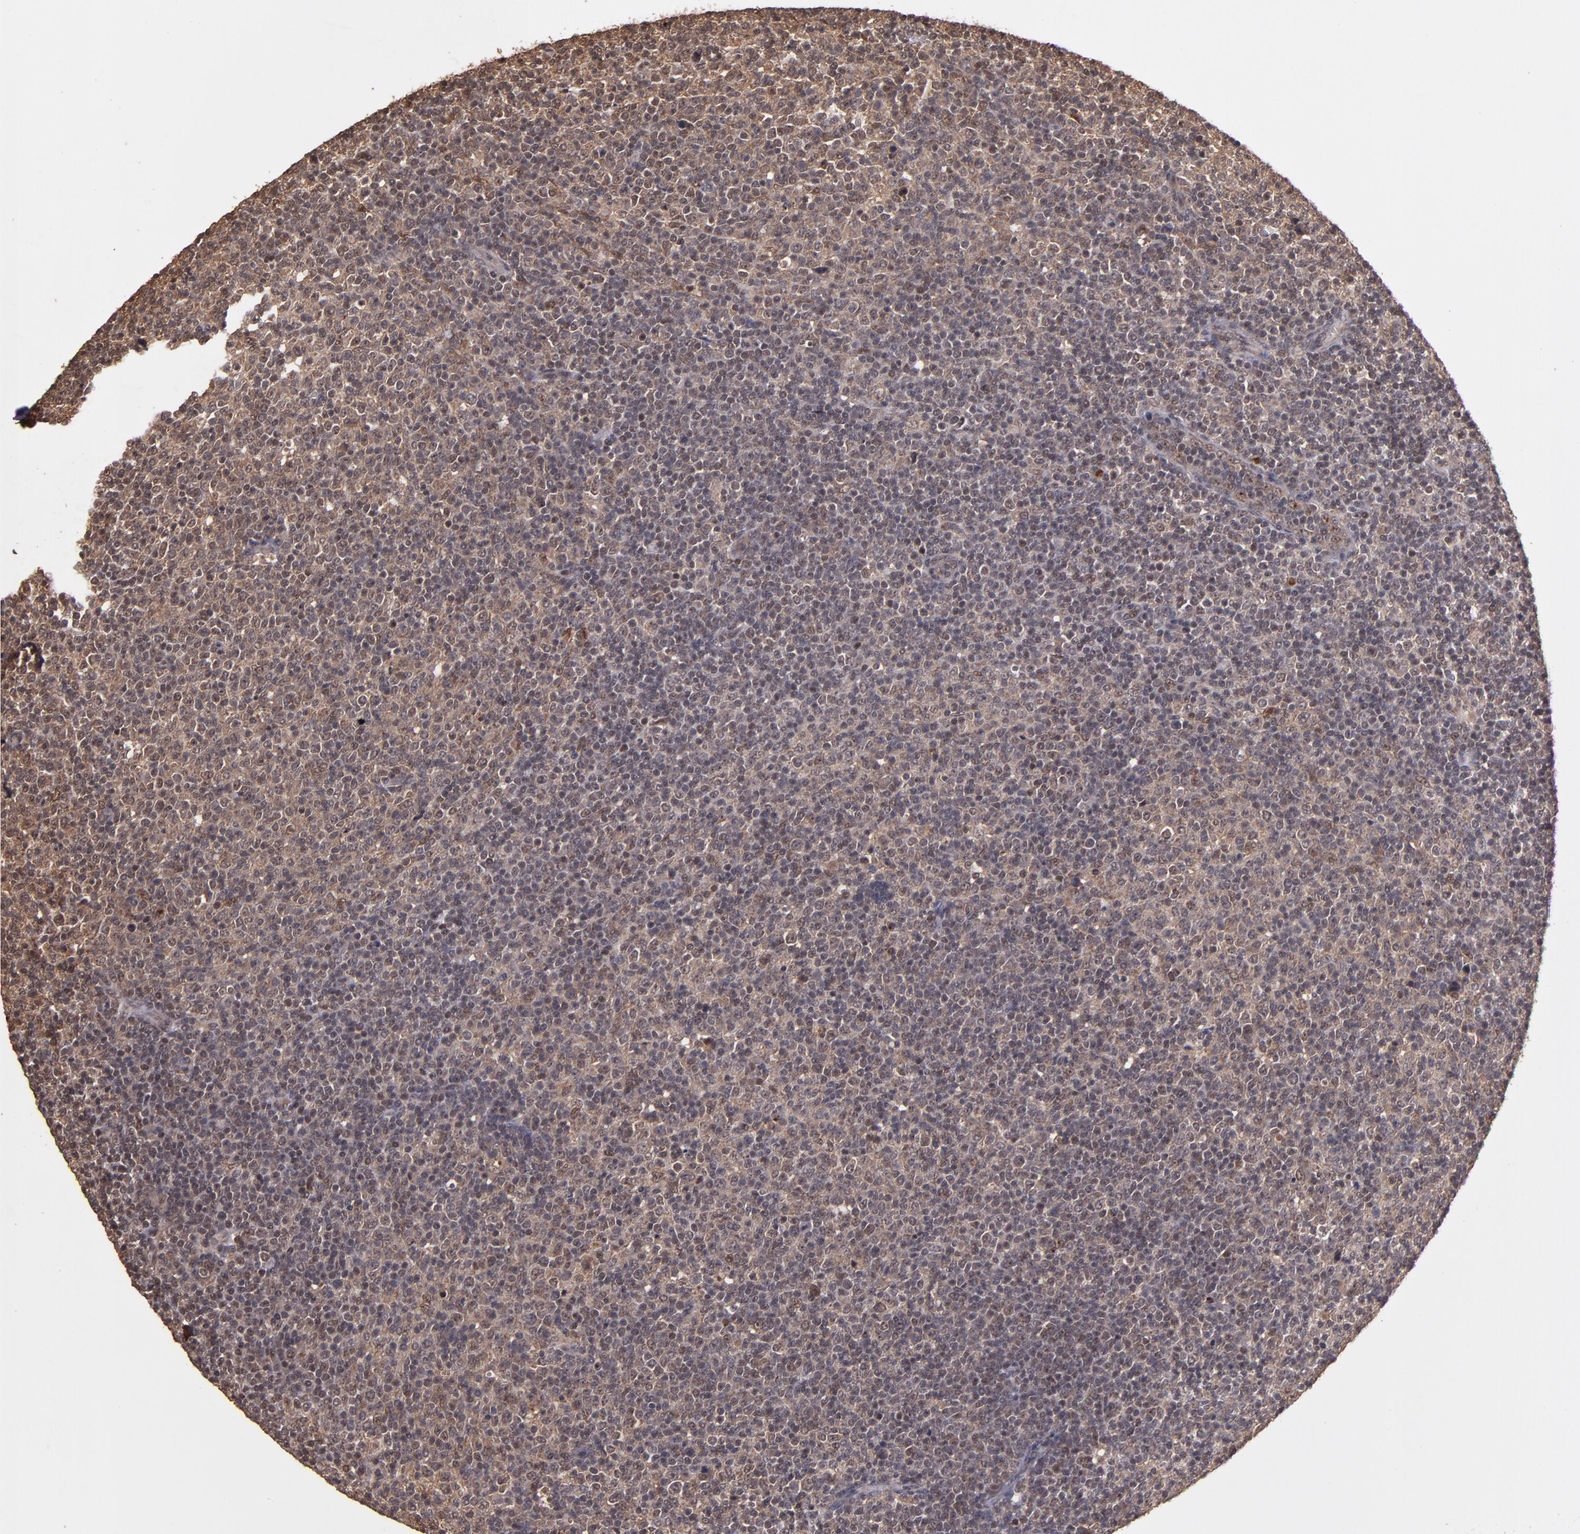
{"staining": {"intensity": "weak", "quantity": ">75%", "location": "cytoplasmic/membranous"}, "tissue": "lymphoma", "cell_type": "Tumor cells", "image_type": "cancer", "snomed": [{"axis": "morphology", "description": "Malignant lymphoma, non-Hodgkin's type, Low grade"}, {"axis": "topography", "description": "Lymph node"}], "caption": "High-magnification brightfield microscopy of lymphoma stained with DAB (3,3'-diaminobenzidine) (brown) and counterstained with hematoxylin (blue). tumor cells exhibit weak cytoplasmic/membranous expression is appreciated in approximately>75% of cells.", "gene": "RIOK3", "patient": {"sex": "male", "age": 70}}